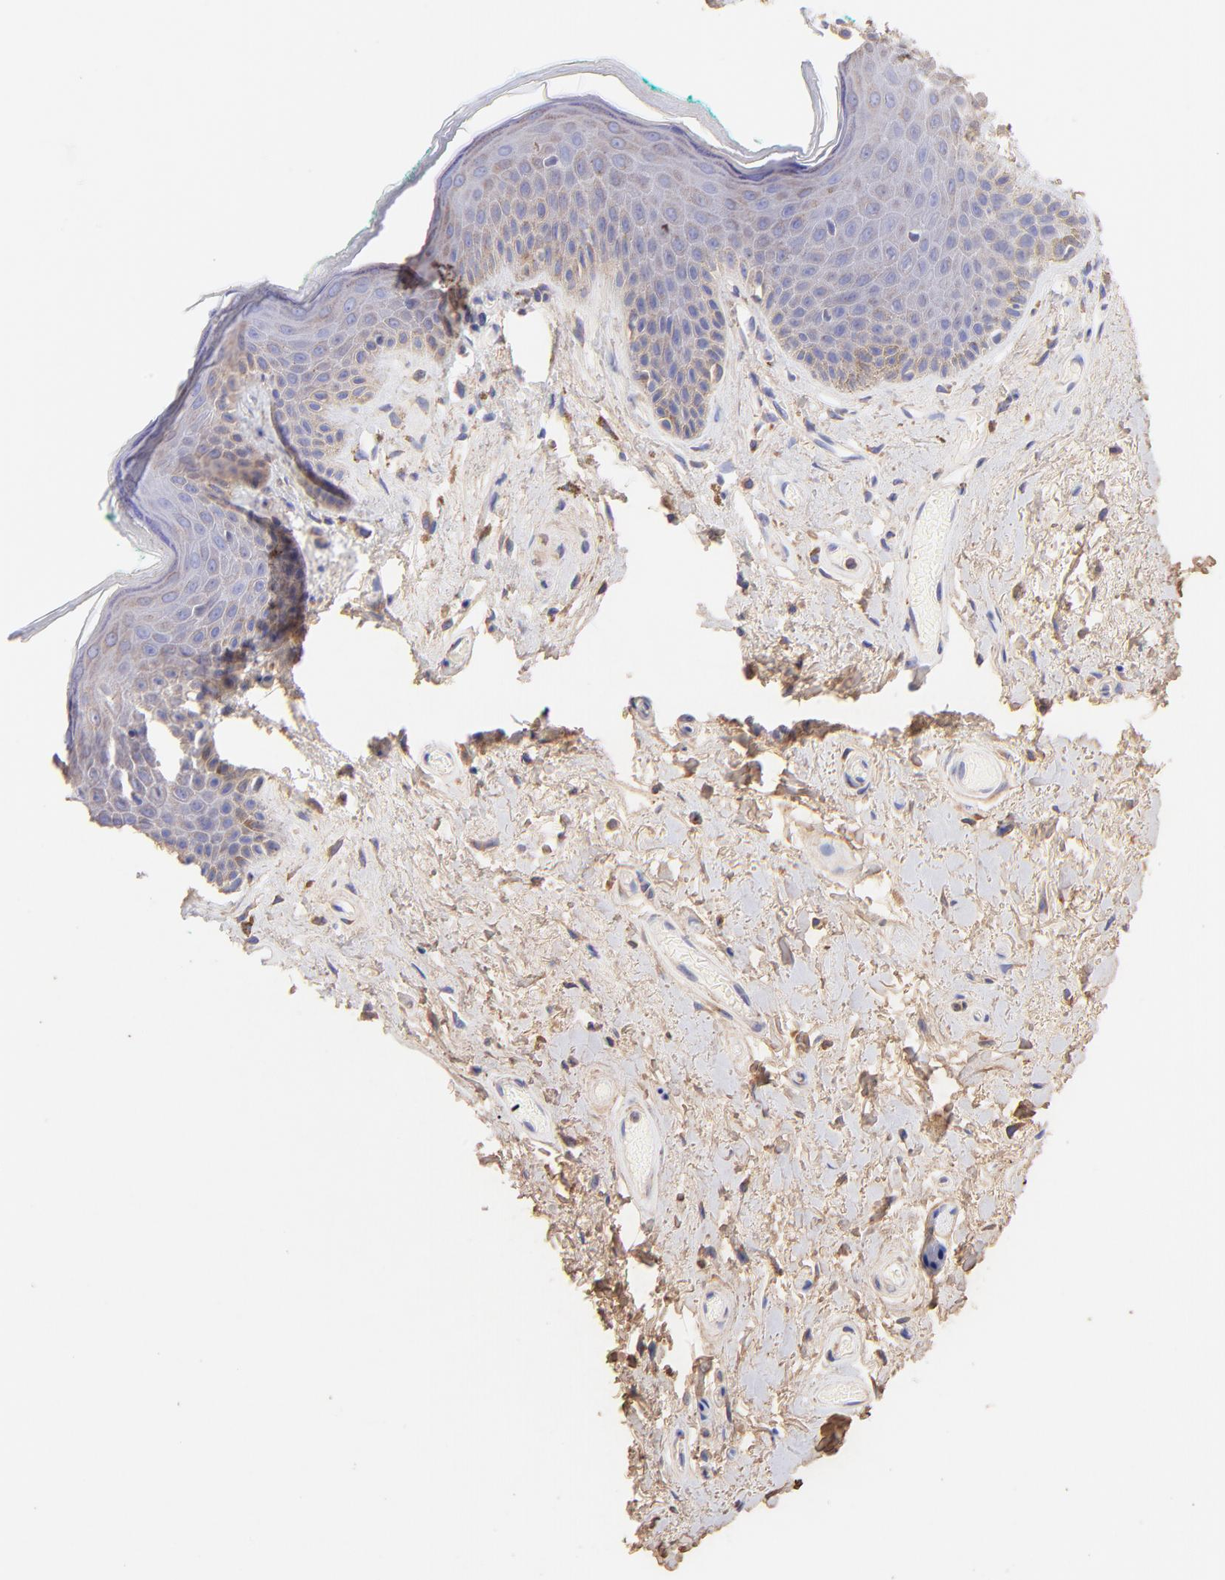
{"staining": {"intensity": "weak", "quantity": ">75%", "location": "cytoplasmic/membranous"}, "tissue": "skin", "cell_type": "Epidermal cells", "image_type": "normal", "snomed": [{"axis": "morphology", "description": "Normal tissue, NOS"}, {"axis": "topography", "description": "Anal"}], "caption": "Protein positivity by immunohistochemistry shows weak cytoplasmic/membranous expression in about >75% of epidermal cells in benign skin.", "gene": "BGN", "patient": {"sex": "male", "age": 74}}